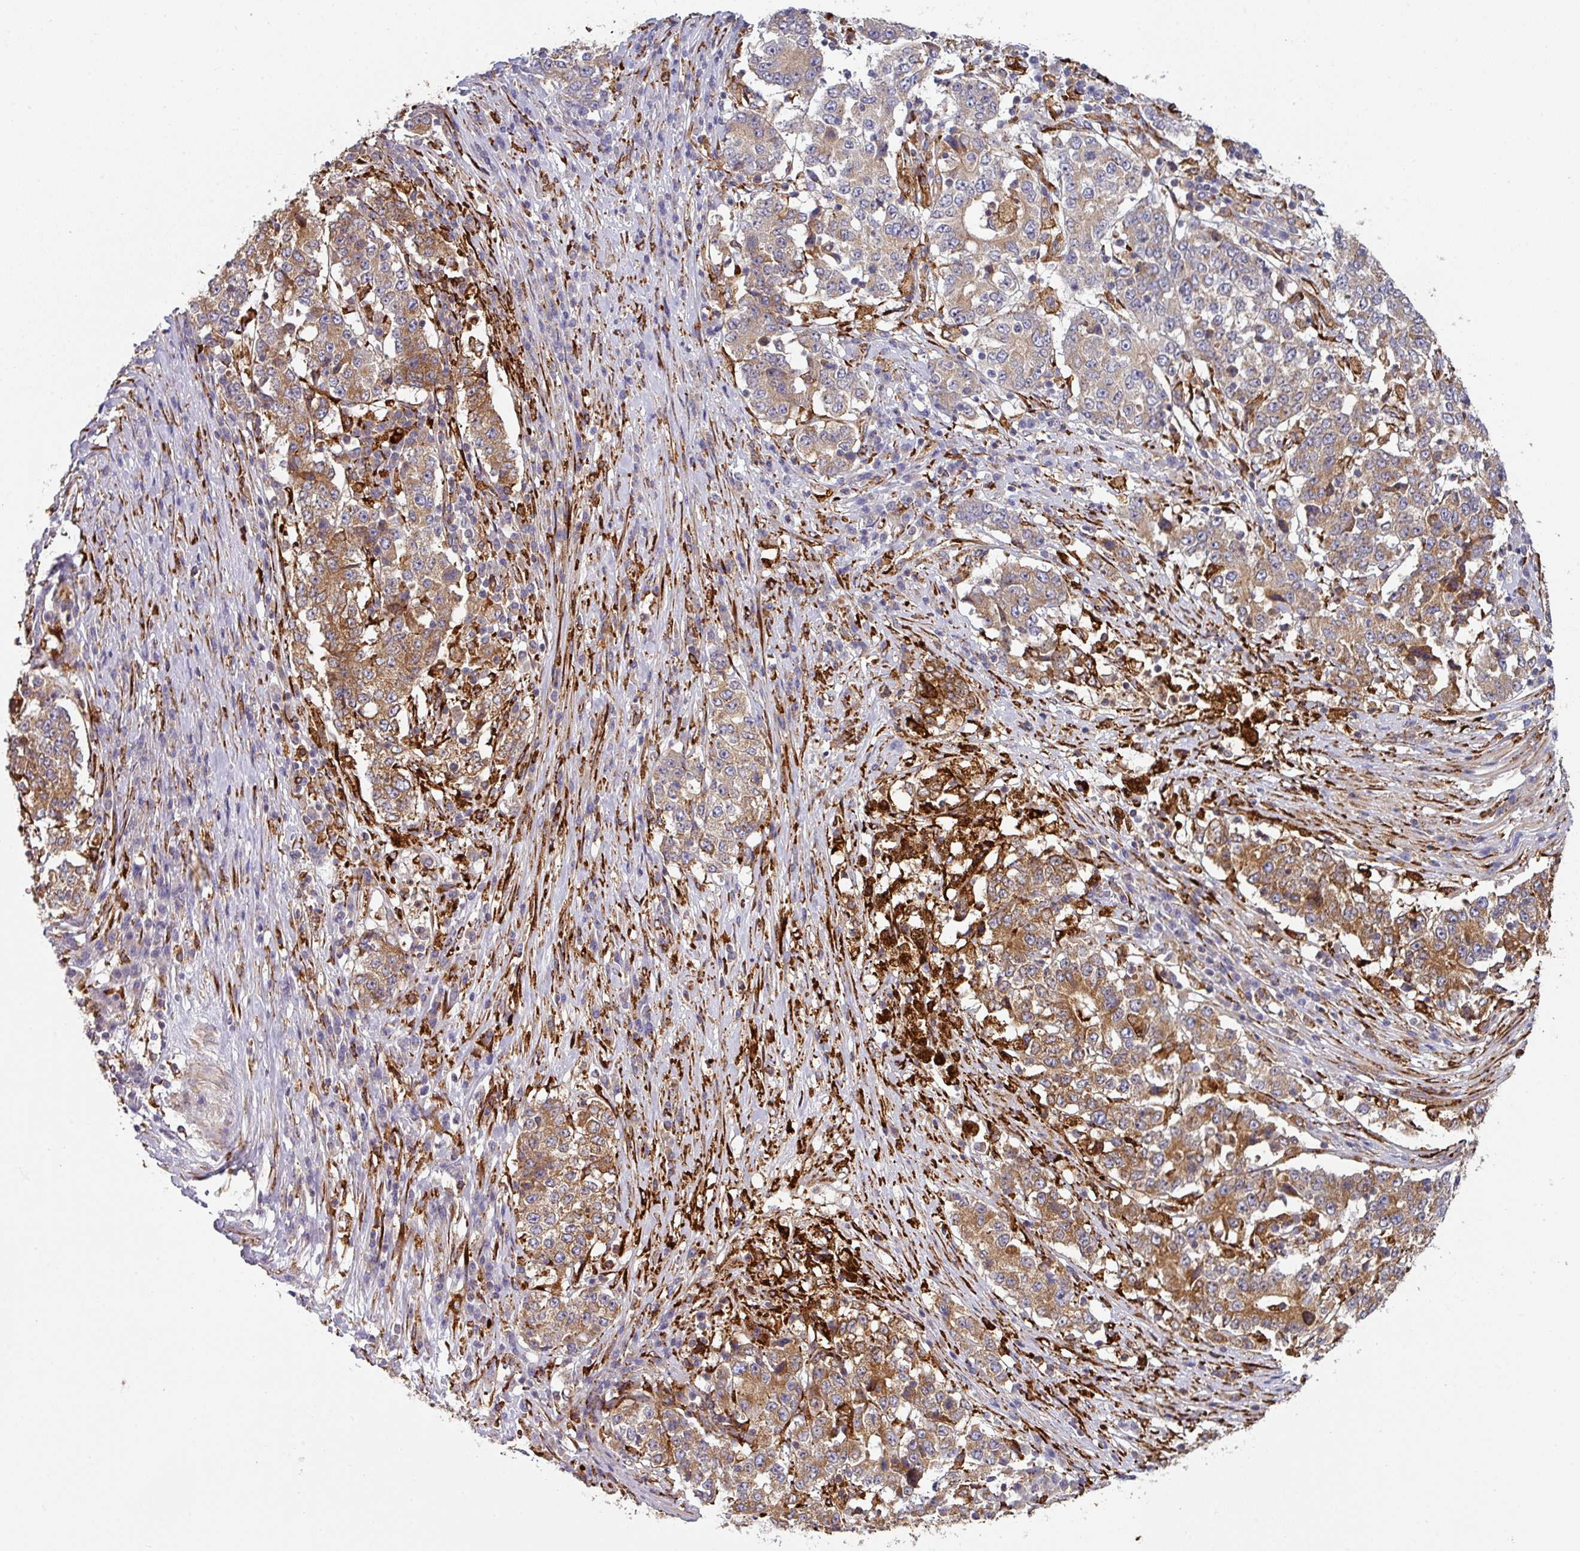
{"staining": {"intensity": "moderate", "quantity": ">75%", "location": "cytoplasmic/membranous"}, "tissue": "stomach cancer", "cell_type": "Tumor cells", "image_type": "cancer", "snomed": [{"axis": "morphology", "description": "Adenocarcinoma, NOS"}, {"axis": "topography", "description": "Stomach"}], "caption": "A brown stain shows moderate cytoplasmic/membranous positivity of a protein in human adenocarcinoma (stomach) tumor cells.", "gene": "ZNF268", "patient": {"sex": "male", "age": 59}}